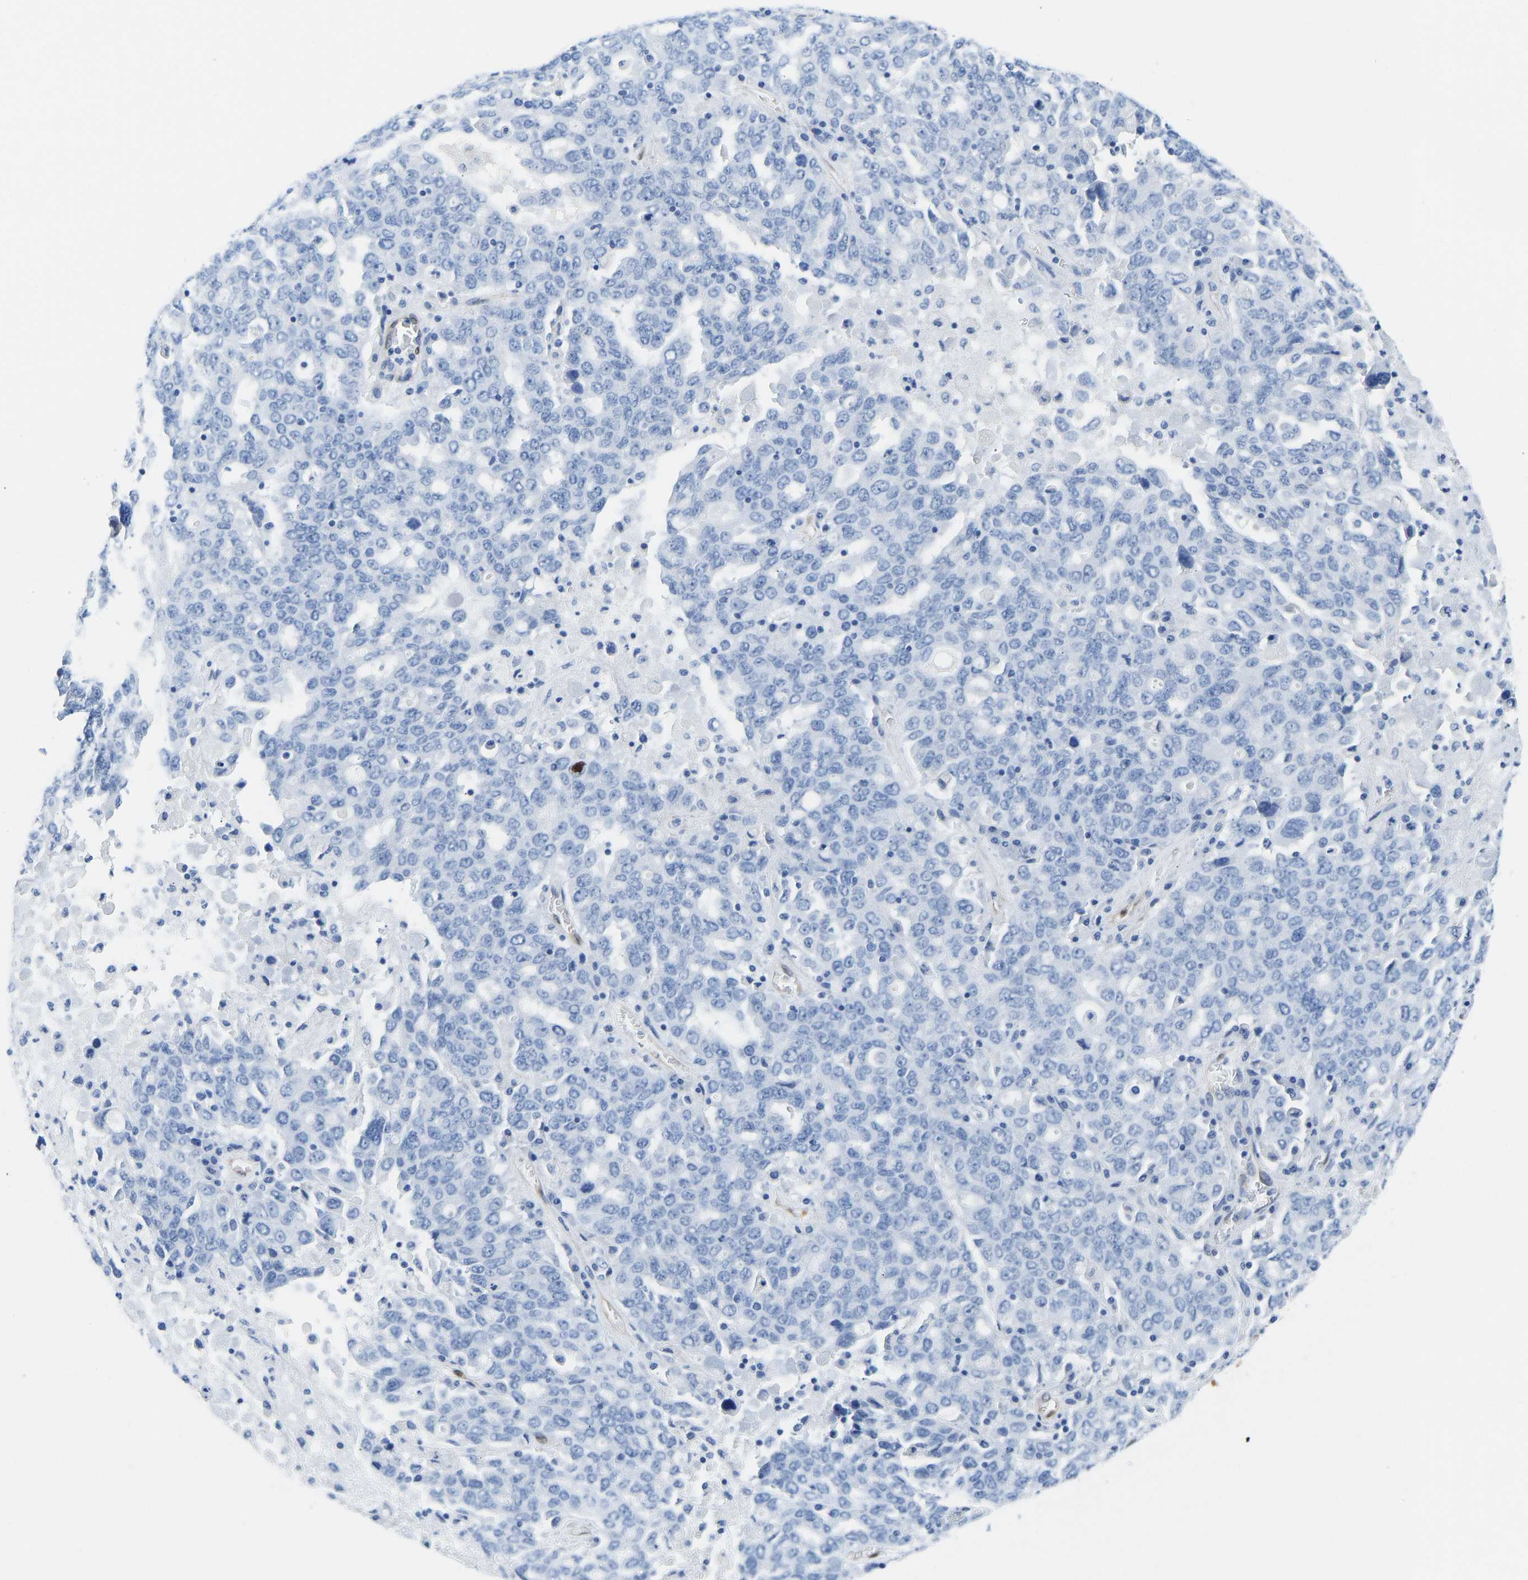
{"staining": {"intensity": "negative", "quantity": "none", "location": "none"}, "tissue": "ovarian cancer", "cell_type": "Tumor cells", "image_type": "cancer", "snomed": [{"axis": "morphology", "description": "Carcinoma, endometroid"}, {"axis": "topography", "description": "Ovary"}], "caption": "Endometroid carcinoma (ovarian) was stained to show a protein in brown. There is no significant expression in tumor cells.", "gene": "NKAIN3", "patient": {"sex": "female", "age": 62}}